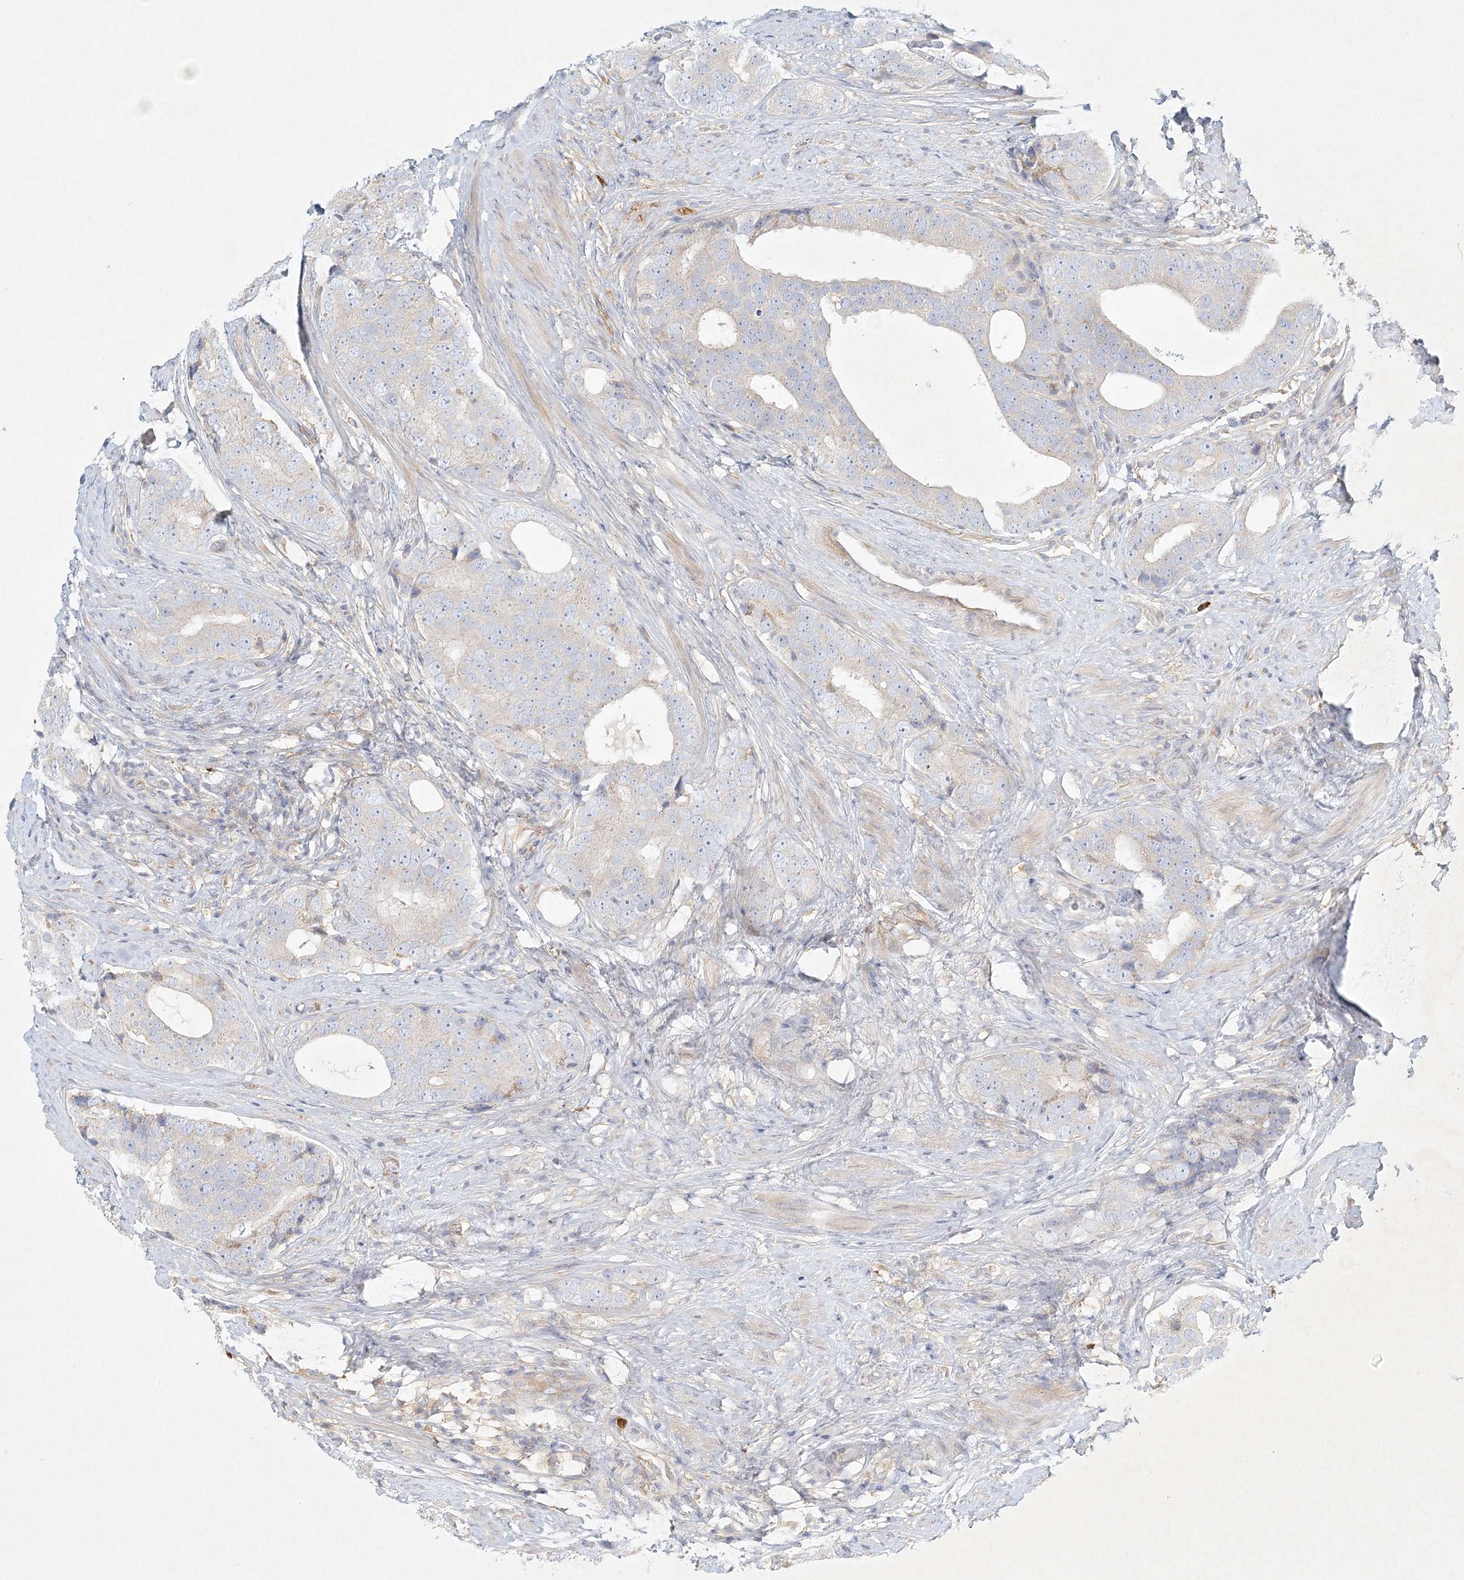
{"staining": {"intensity": "weak", "quantity": "<25%", "location": "cytoplasmic/membranous"}, "tissue": "prostate cancer", "cell_type": "Tumor cells", "image_type": "cancer", "snomed": [{"axis": "morphology", "description": "Adenocarcinoma, High grade"}, {"axis": "topography", "description": "Prostate"}], "caption": "A micrograph of prostate cancer (high-grade adenocarcinoma) stained for a protein reveals no brown staining in tumor cells.", "gene": "STK11IP", "patient": {"sex": "male", "age": 56}}